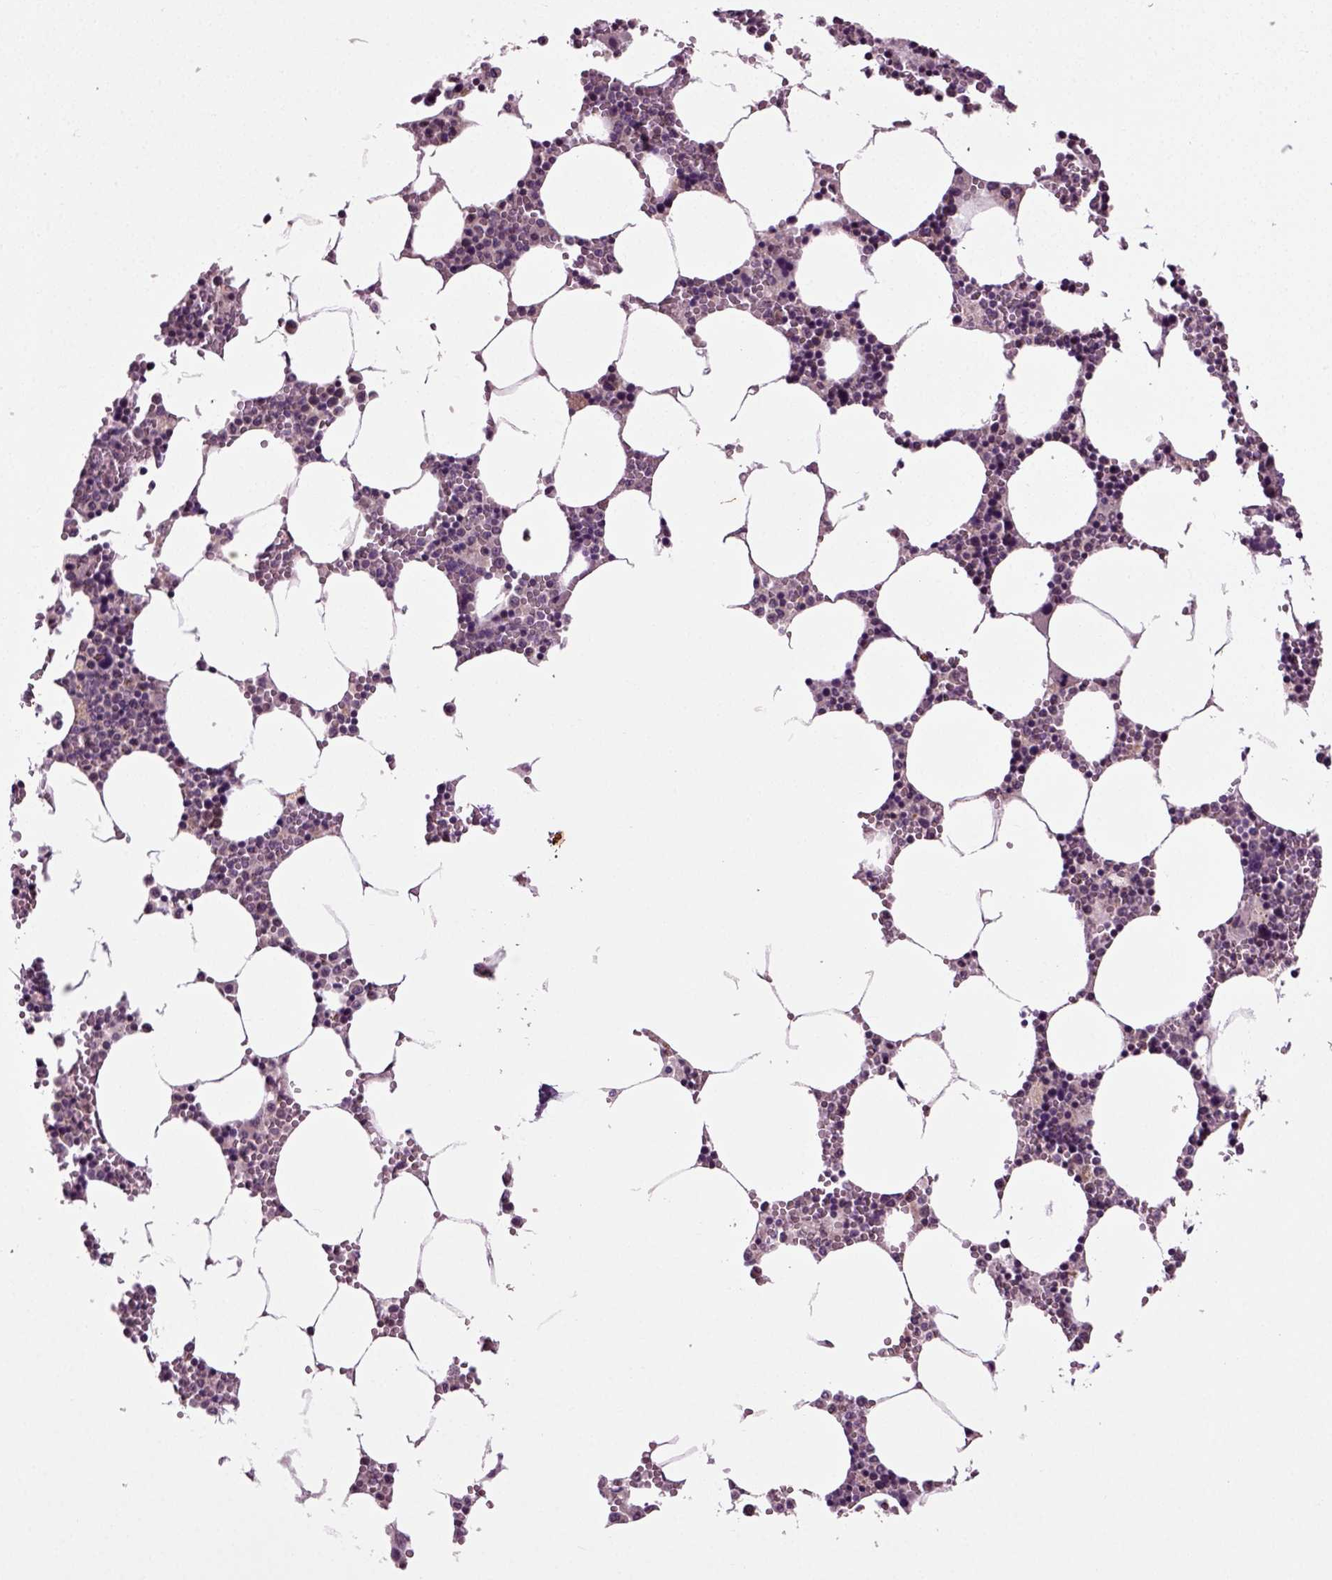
{"staining": {"intensity": "moderate", "quantity": "<25%", "location": "nuclear"}, "tissue": "bone marrow", "cell_type": "Hematopoietic cells", "image_type": "normal", "snomed": [{"axis": "morphology", "description": "Normal tissue, NOS"}, {"axis": "topography", "description": "Bone marrow"}], "caption": "Protein expression analysis of unremarkable bone marrow shows moderate nuclear expression in approximately <25% of hematopoietic cells. The staining was performed using DAB (3,3'-diaminobenzidine) to visualize the protein expression in brown, while the nuclei were stained in blue with hematoxylin (Magnification: 20x).", "gene": "KNSTRN", "patient": {"sex": "female", "age": 64}}